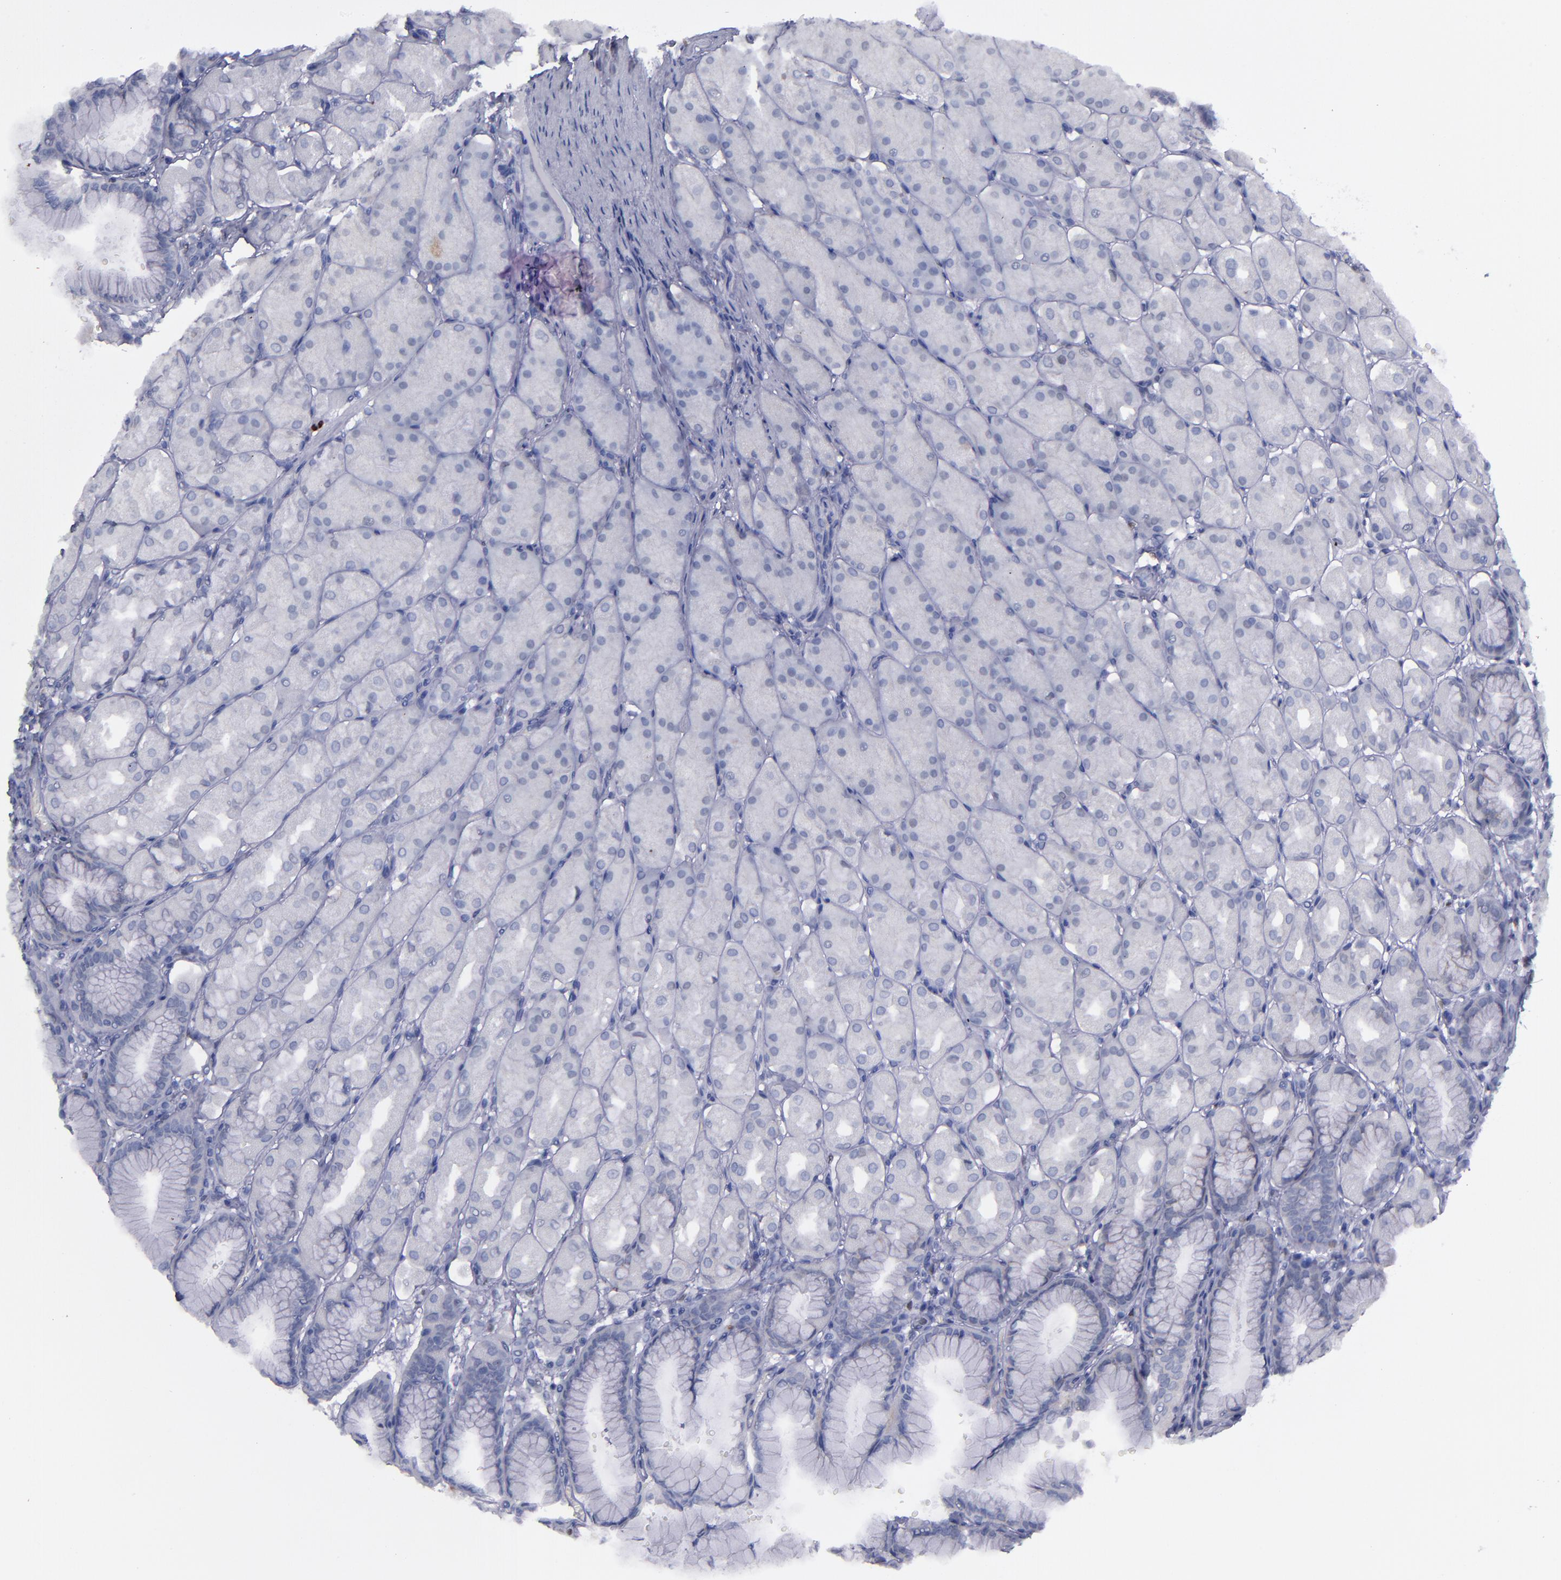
{"staining": {"intensity": "weak", "quantity": "<25%", "location": "cytoplasmic/membranous"}, "tissue": "stomach", "cell_type": "Glandular cells", "image_type": "normal", "snomed": [{"axis": "morphology", "description": "Normal tissue, NOS"}, {"axis": "topography", "description": "Stomach, upper"}], "caption": "Immunohistochemical staining of normal stomach demonstrates no significant positivity in glandular cells.", "gene": "IRF8", "patient": {"sex": "female", "age": 56}}